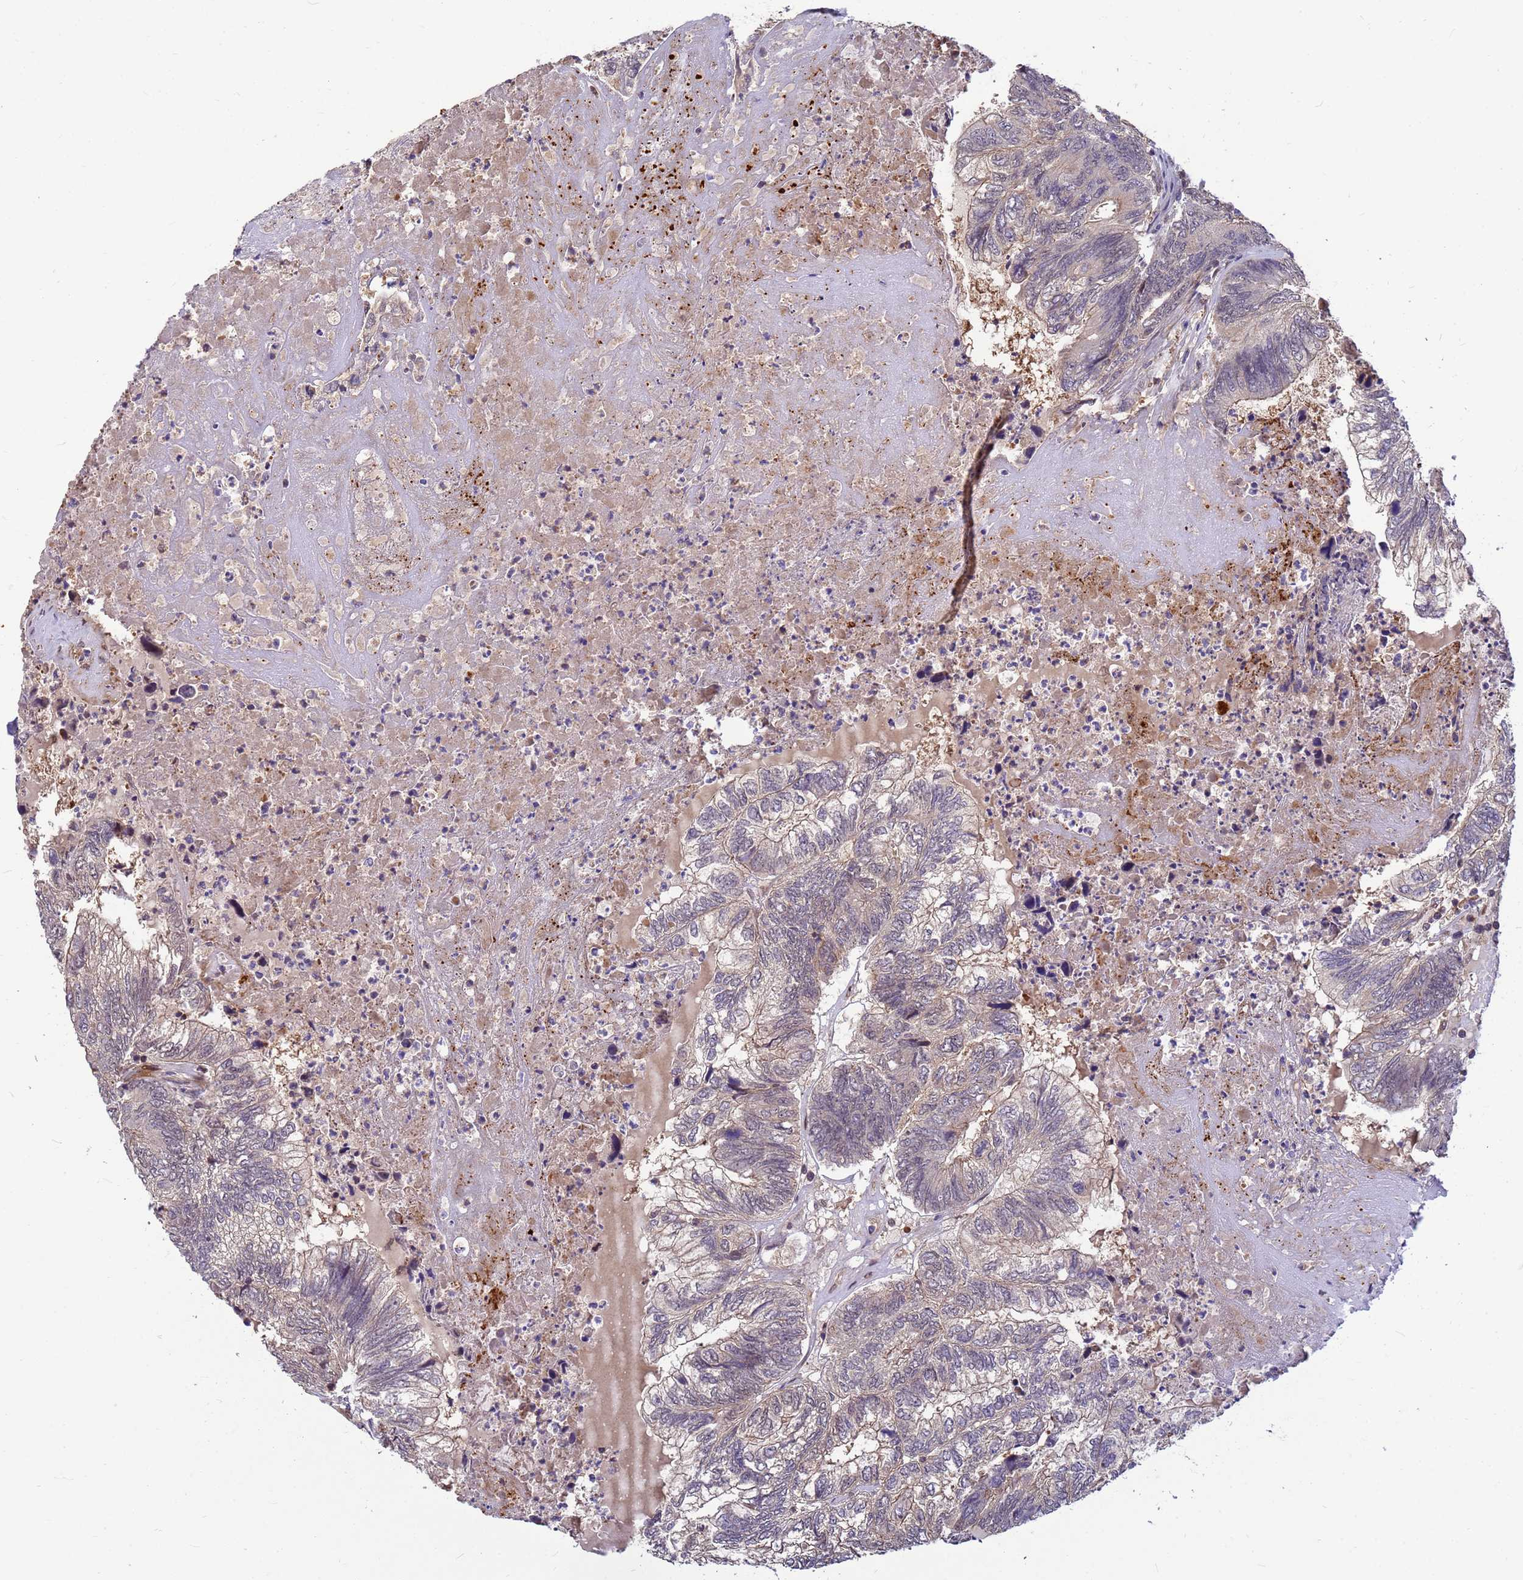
{"staining": {"intensity": "weak", "quantity": "25%-75%", "location": "cytoplasmic/membranous"}, "tissue": "colorectal cancer", "cell_type": "Tumor cells", "image_type": "cancer", "snomed": [{"axis": "morphology", "description": "Adenocarcinoma, NOS"}, {"axis": "topography", "description": "Colon"}], "caption": "Immunohistochemistry of colorectal cancer shows low levels of weak cytoplasmic/membranous expression in approximately 25%-75% of tumor cells.", "gene": "DUS4L", "patient": {"sex": "female", "age": 67}}